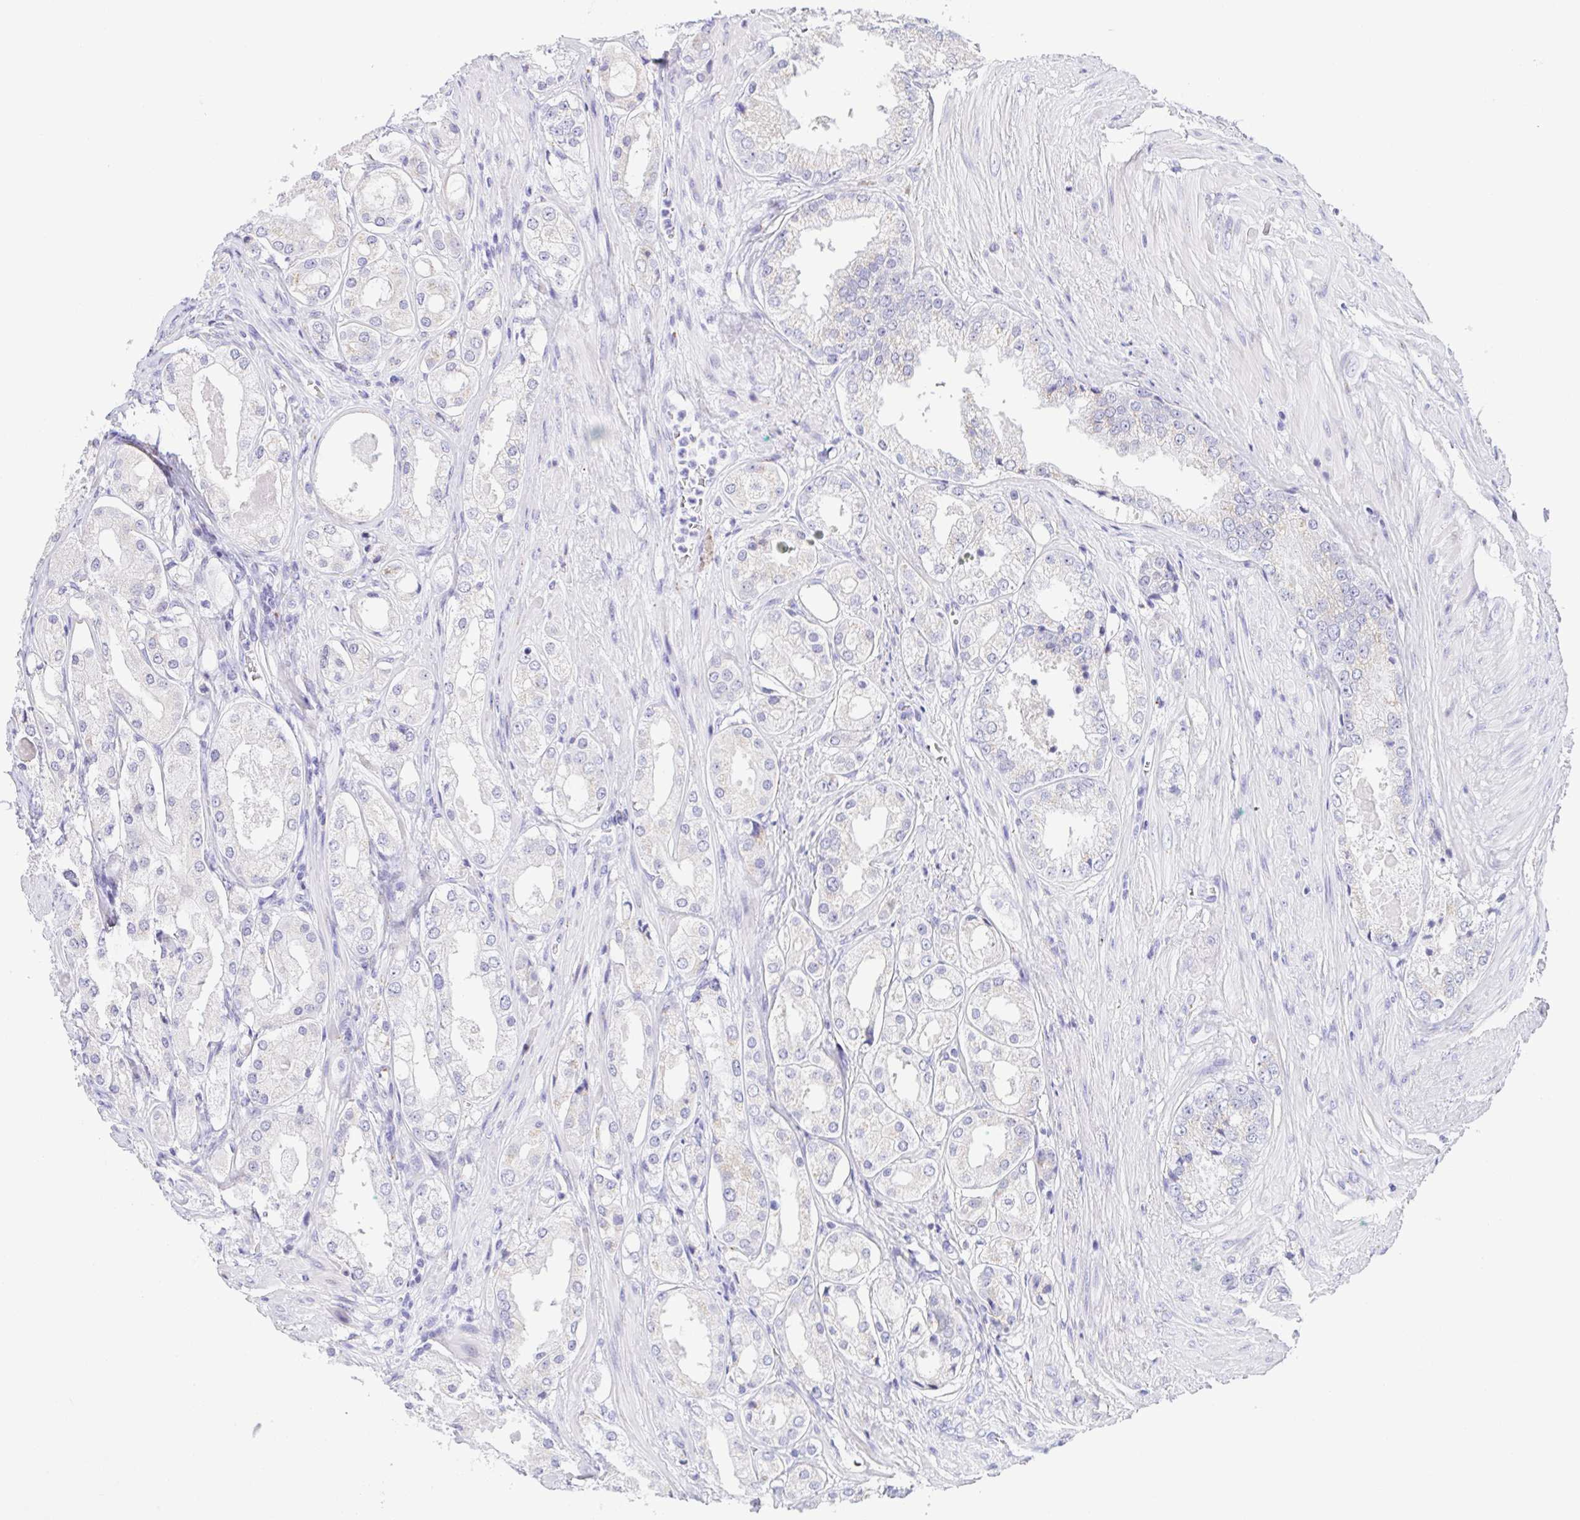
{"staining": {"intensity": "negative", "quantity": "none", "location": "none"}, "tissue": "prostate cancer", "cell_type": "Tumor cells", "image_type": "cancer", "snomed": [{"axis": "morphology", "description": "Adenocarcinoma, Low grade"}, {"axis": "topography", "description": "Prostate"}], "caption": "Micrograph shows no significant protein positivity in tumor cells of prostate cancer (adenocarcinoma (low-grade)).", "gene": "SULT1B1", "patient": {"sex": "male", "age": 68}}